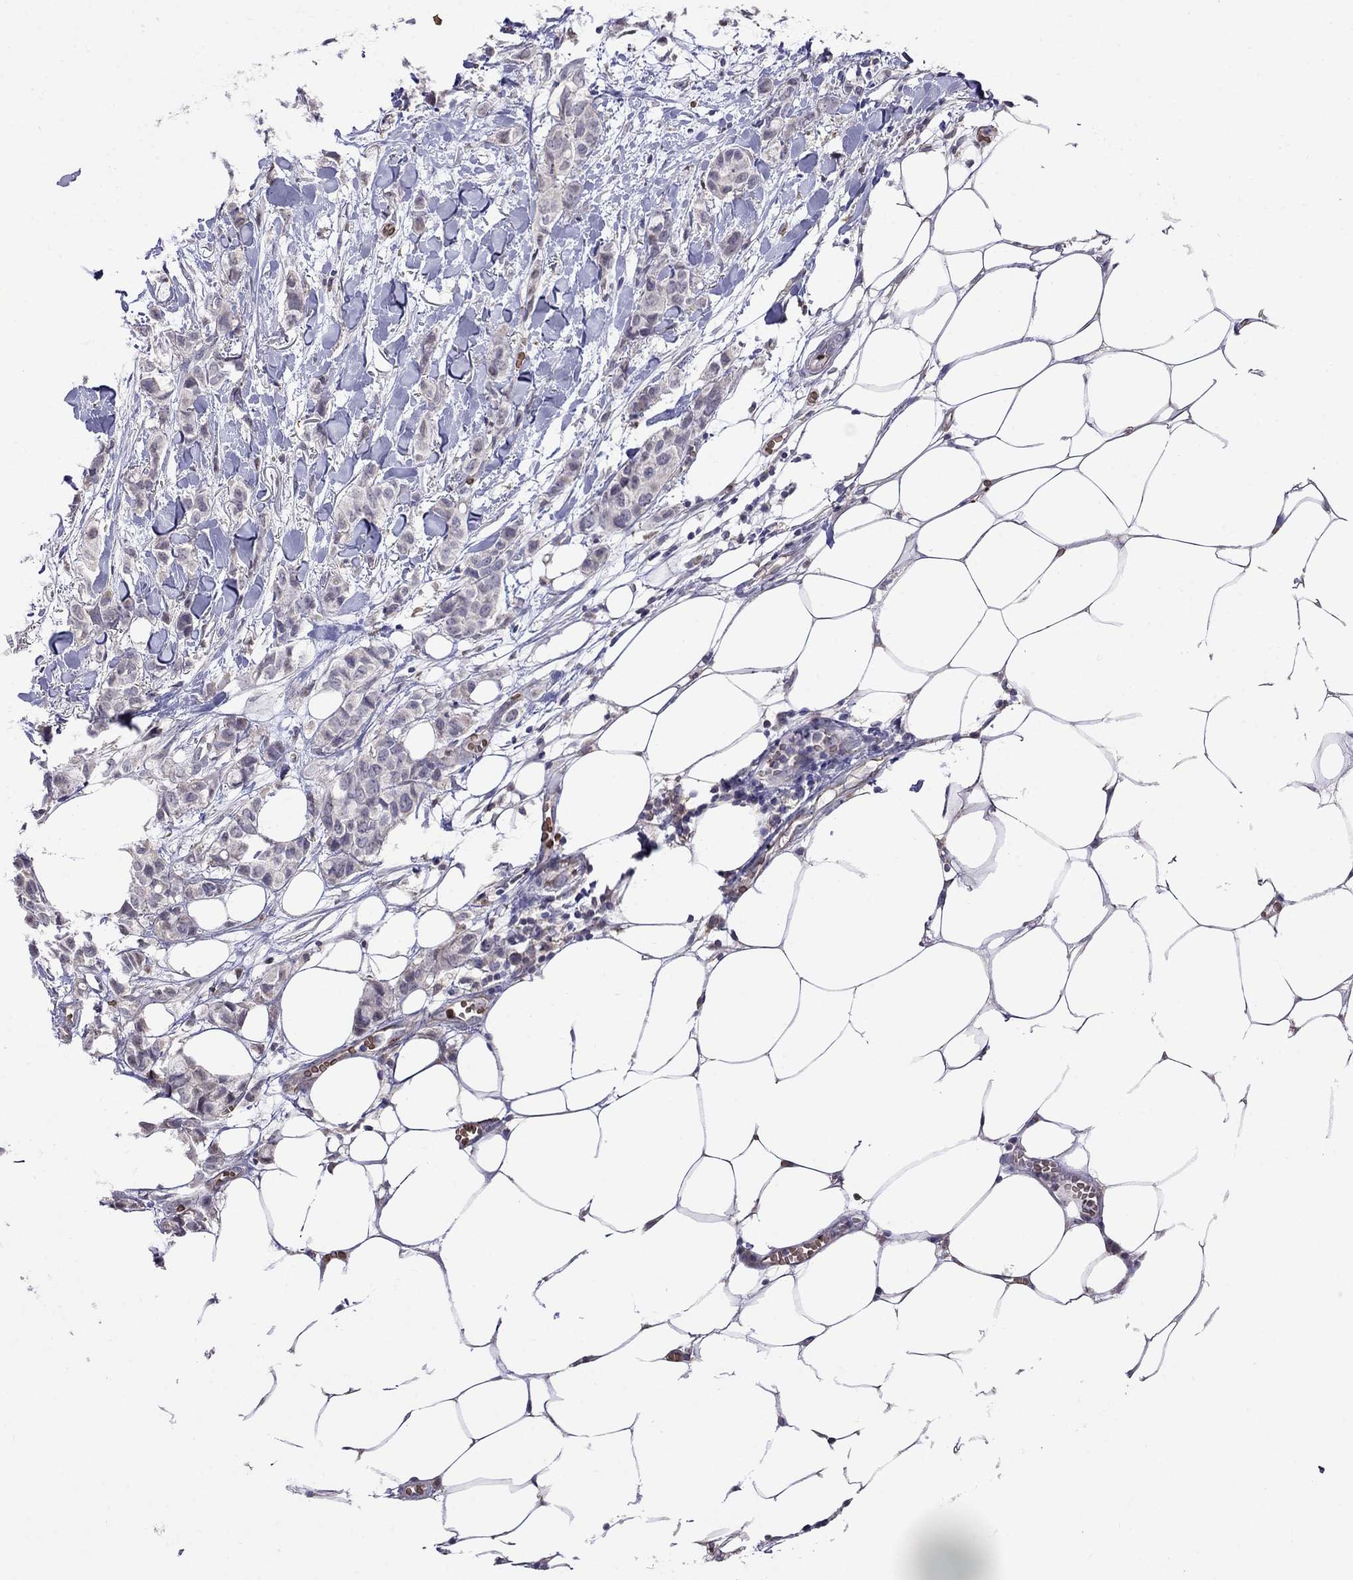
{"staining": {"intensity": "negative", "quantity": "none", "location": "none"}, "tissue": "breast cancer", "cell_type": "Tumor cells", "image_type": "cancer", "snomed": [{"axis": "morphology", "description": "Duct carcinoma"}, {"axis": "topography", "description": "Breast"}], "caption": "This image is of breast cancer (intraductal carcinoma) stained with immunohistochemistry (IHC) to label a protein in brown with the nuclei are counter-stained blue. There is no positivity in tumor cells.", "gene": "ADAM28", "patient": {"sex": "female", "age": 85}}